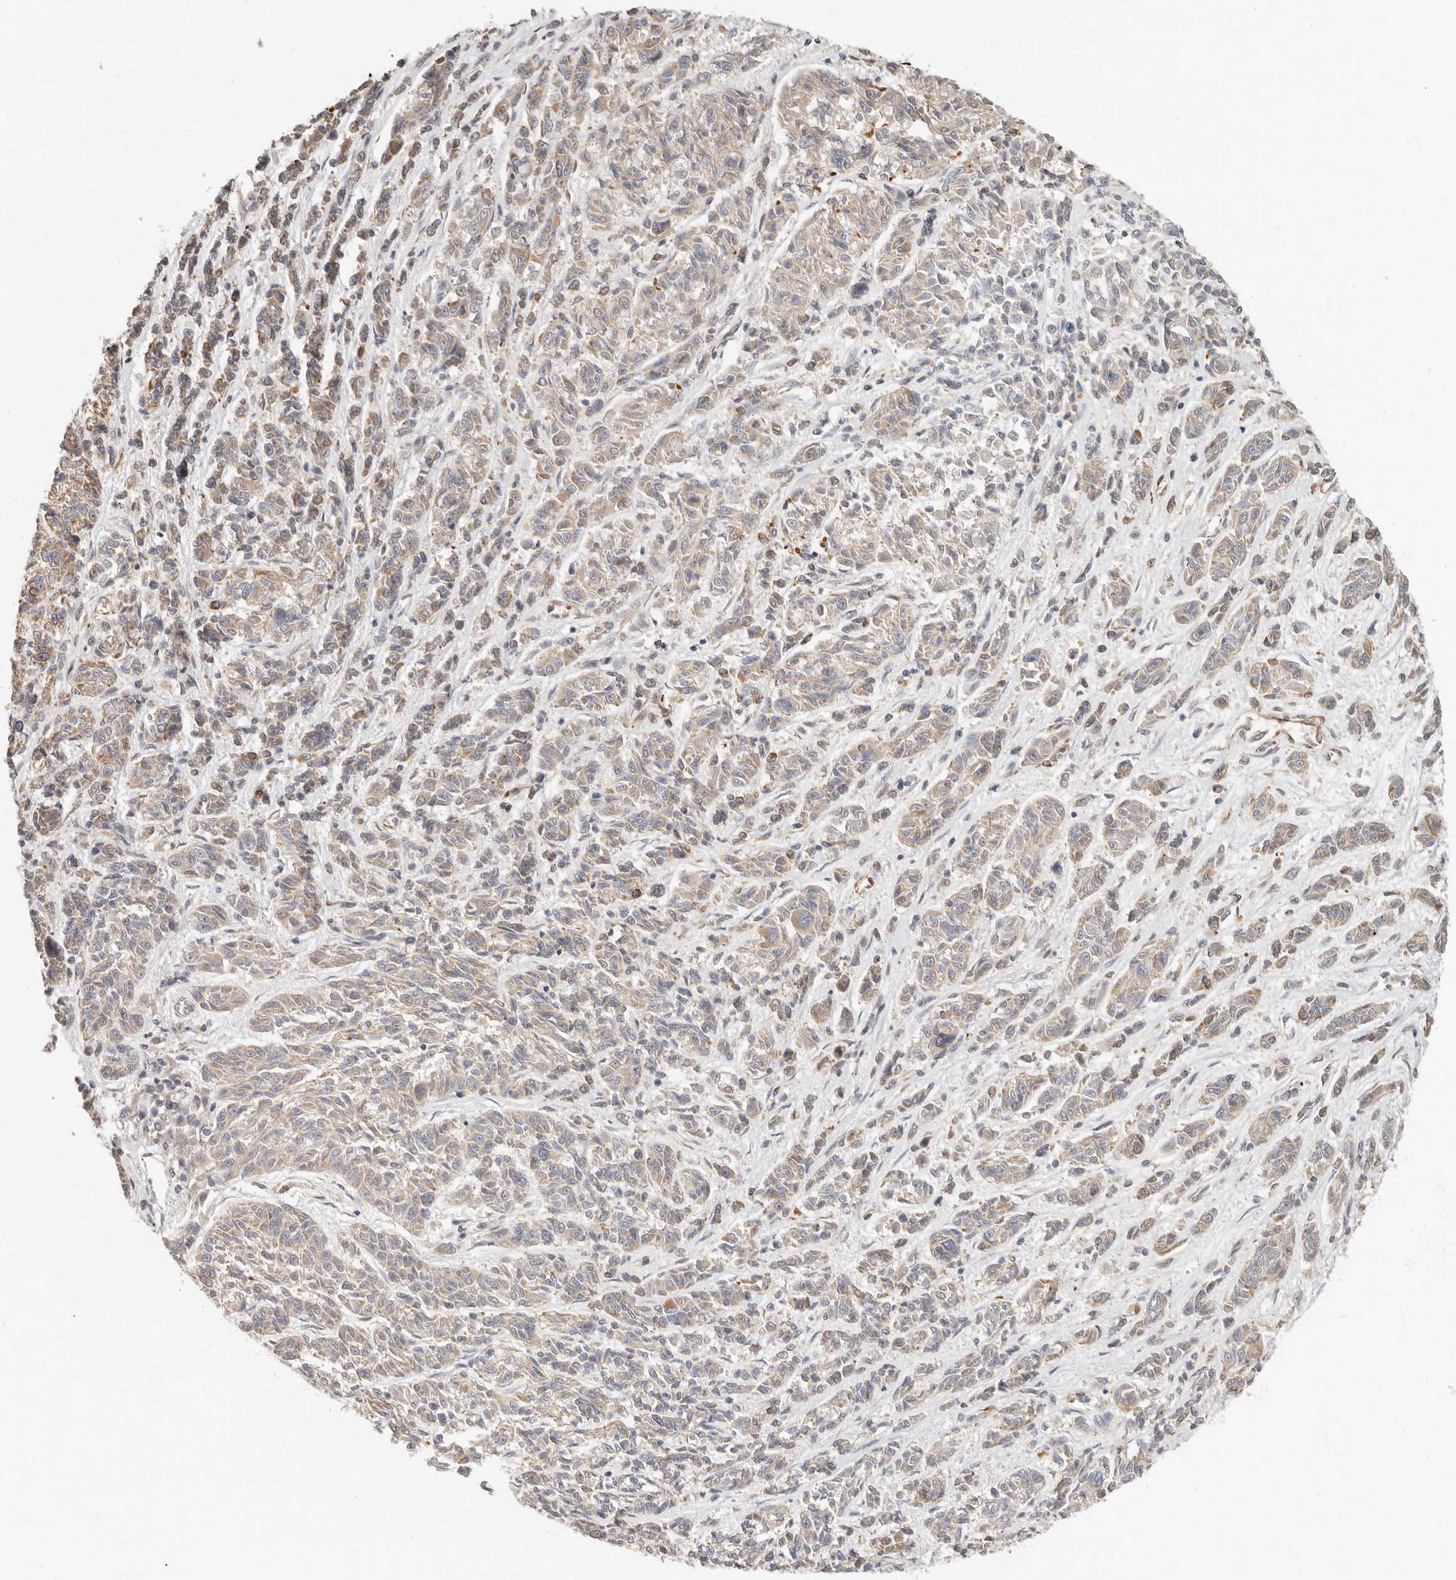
{"staining": {"intensity": "weak", "quantity": "25%-75%", "location": "cytoplasmic/membranous"}, "tissue": "melanoma", "cell_type": "Tumor cells", "image_type": "cancer", "snomed": [{"axis": "morphology", "description": "Malignant melanoma, NOS"}, {"axis": "topography", "description": "Skin"}], "caption": "A low amount of weak cytoplasmic/membranous staining is appreciated in about 25%-75% of tumor cells in malignant melanoma tissue. (Brightfield microscopy of DAB IHC at high magnification).", "gene": "SPRING1", "patient": {"sex": "male", "age": 53}}